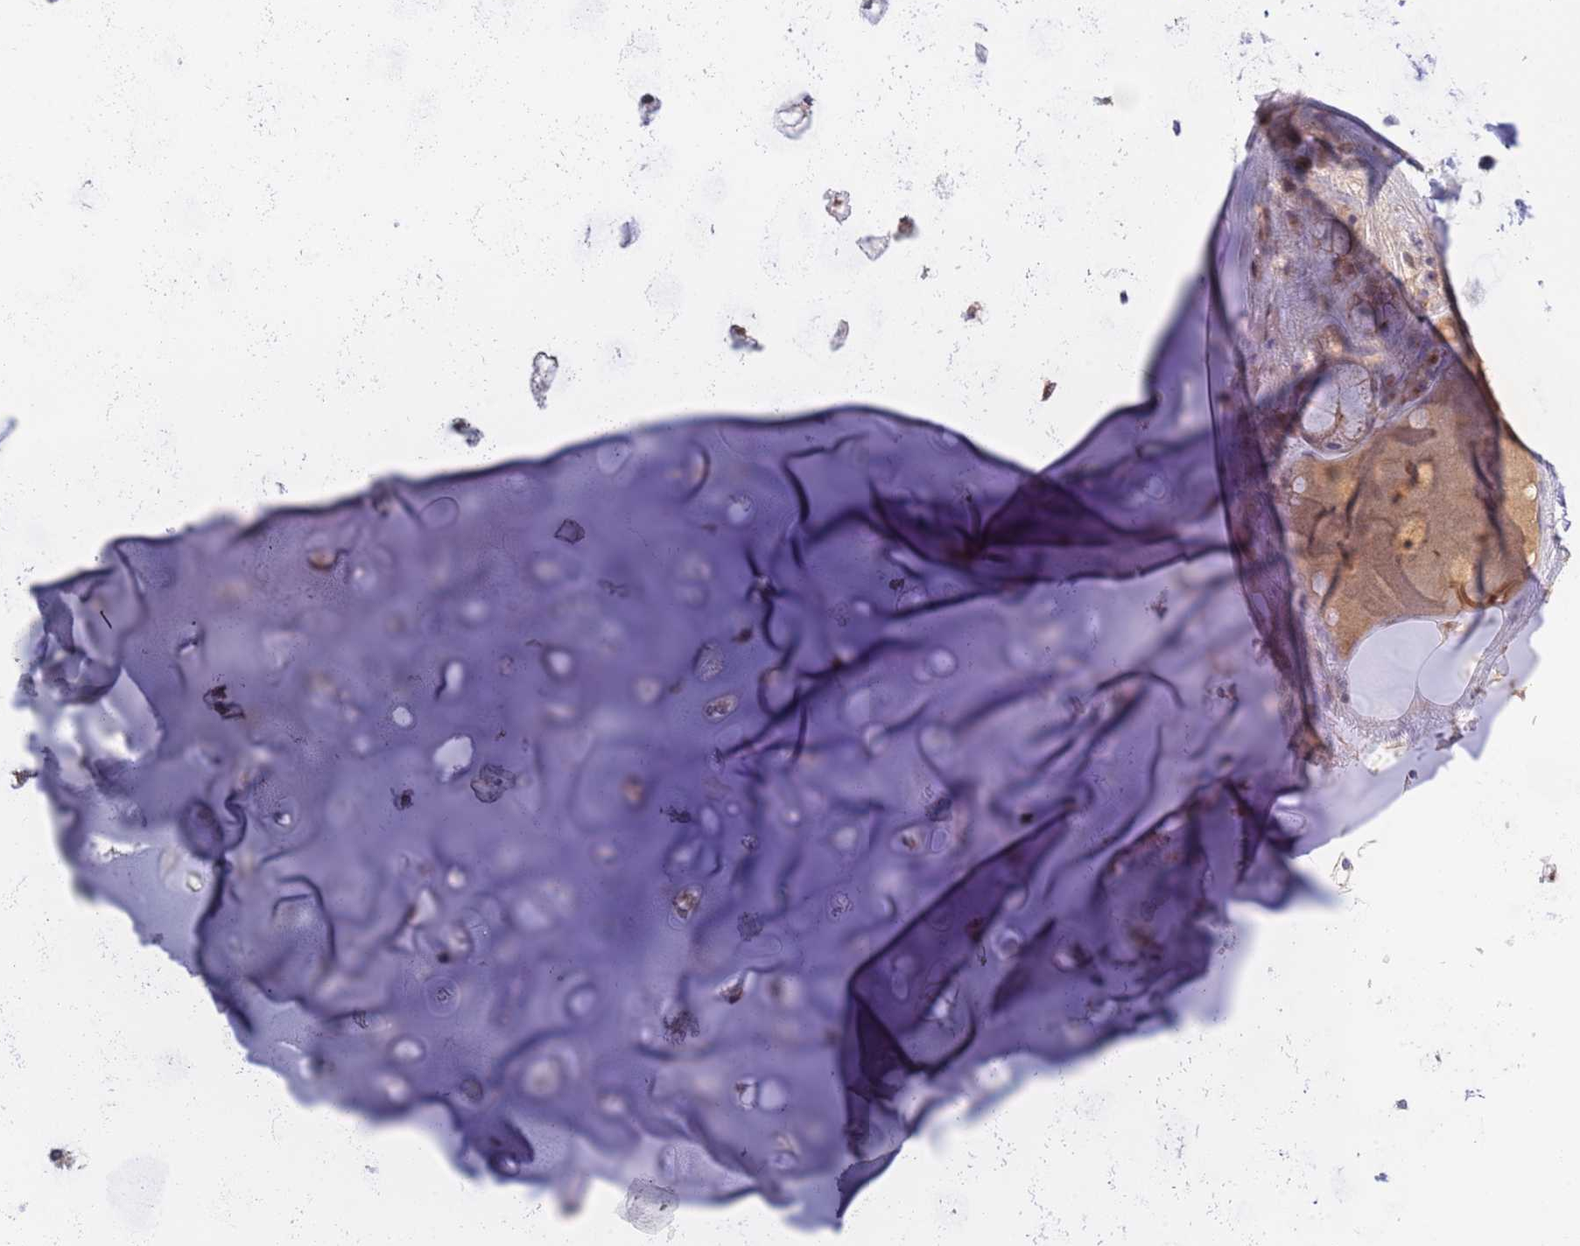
{"staining": {"intensity": "moderate", "quantity": "25%-75%", "location": "cytoplasmic/membranous"}, "tissue": "soft tissue", "cell_type": "Chondrocytes", "image_type": "normal", "snomed": [{"axis": "morphology", "description": "Normal tissue, NOS"}, {"axis": "topography", "description": "Cartilage tissue"}, {"axis": "topography", "description": "Bronchus"}], "caption": "IHC micrograph of unremarkable soft tissue stained for a protein (brown), which demonstrates medium levels of moderate cytoplasmic/membranous positivity in about 25%-75% of chondrocytes.", "gene": "BTBD7", "patient": {"sex": "male", "age": 56}}